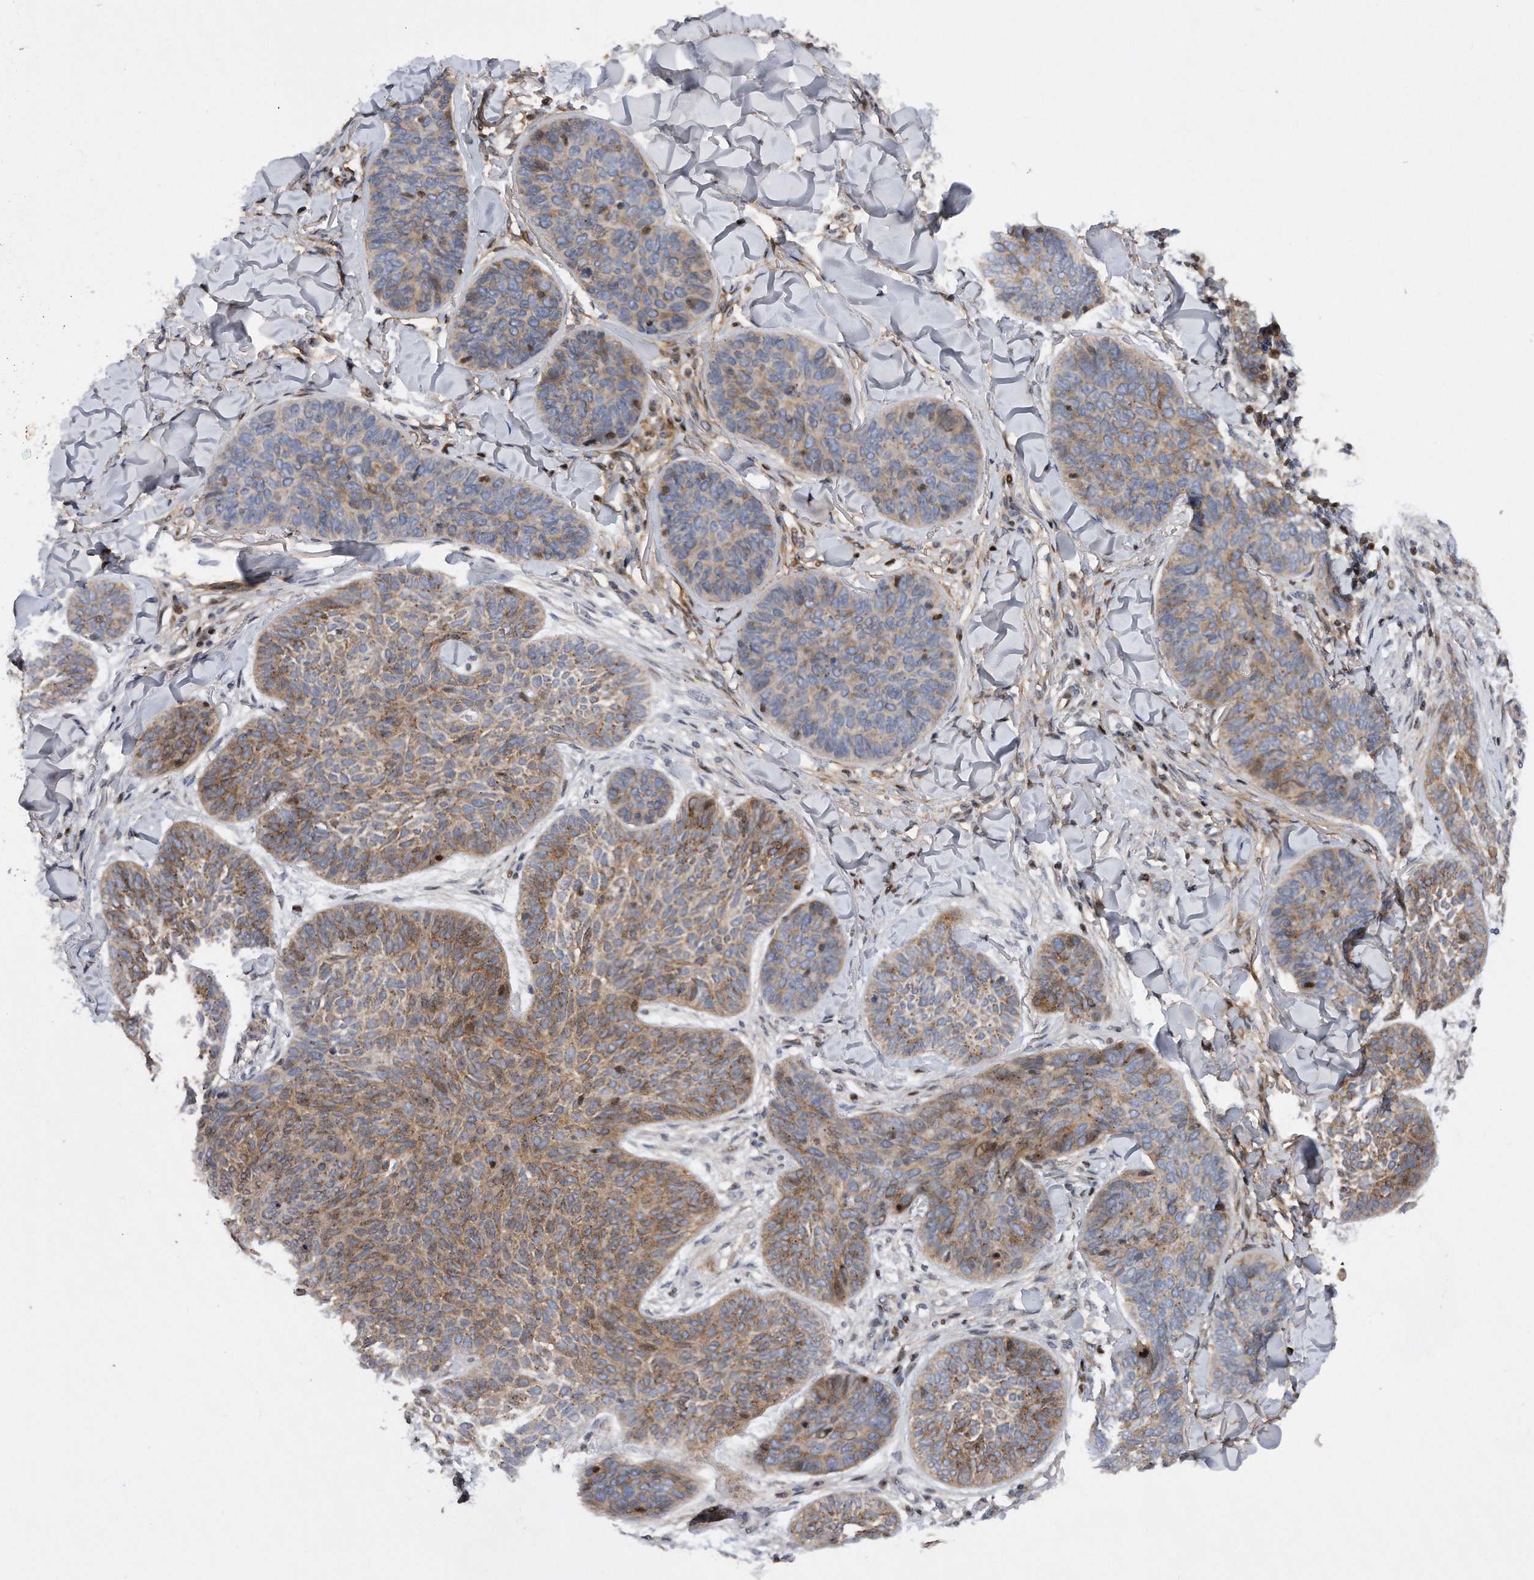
{"staining": {"intensity": "weak", "quantity": "<25%", "location": "cytoplasmic/membranous"}, "tissue": "skin cancer", "cell_type": "Tumor cells", "image_type": "cancer", "snomed": [{"axis": "morphology", "description": "Basal cell carcinoma"}, {"axis": "topography", "description": "Skin"}], "caption": "The photomicrograph displays no significant staining in tumor cells of skin cancer (basal cell carcinoma).", "gene": "CDH12", "patient": {"sex": "male", "age": 85}}